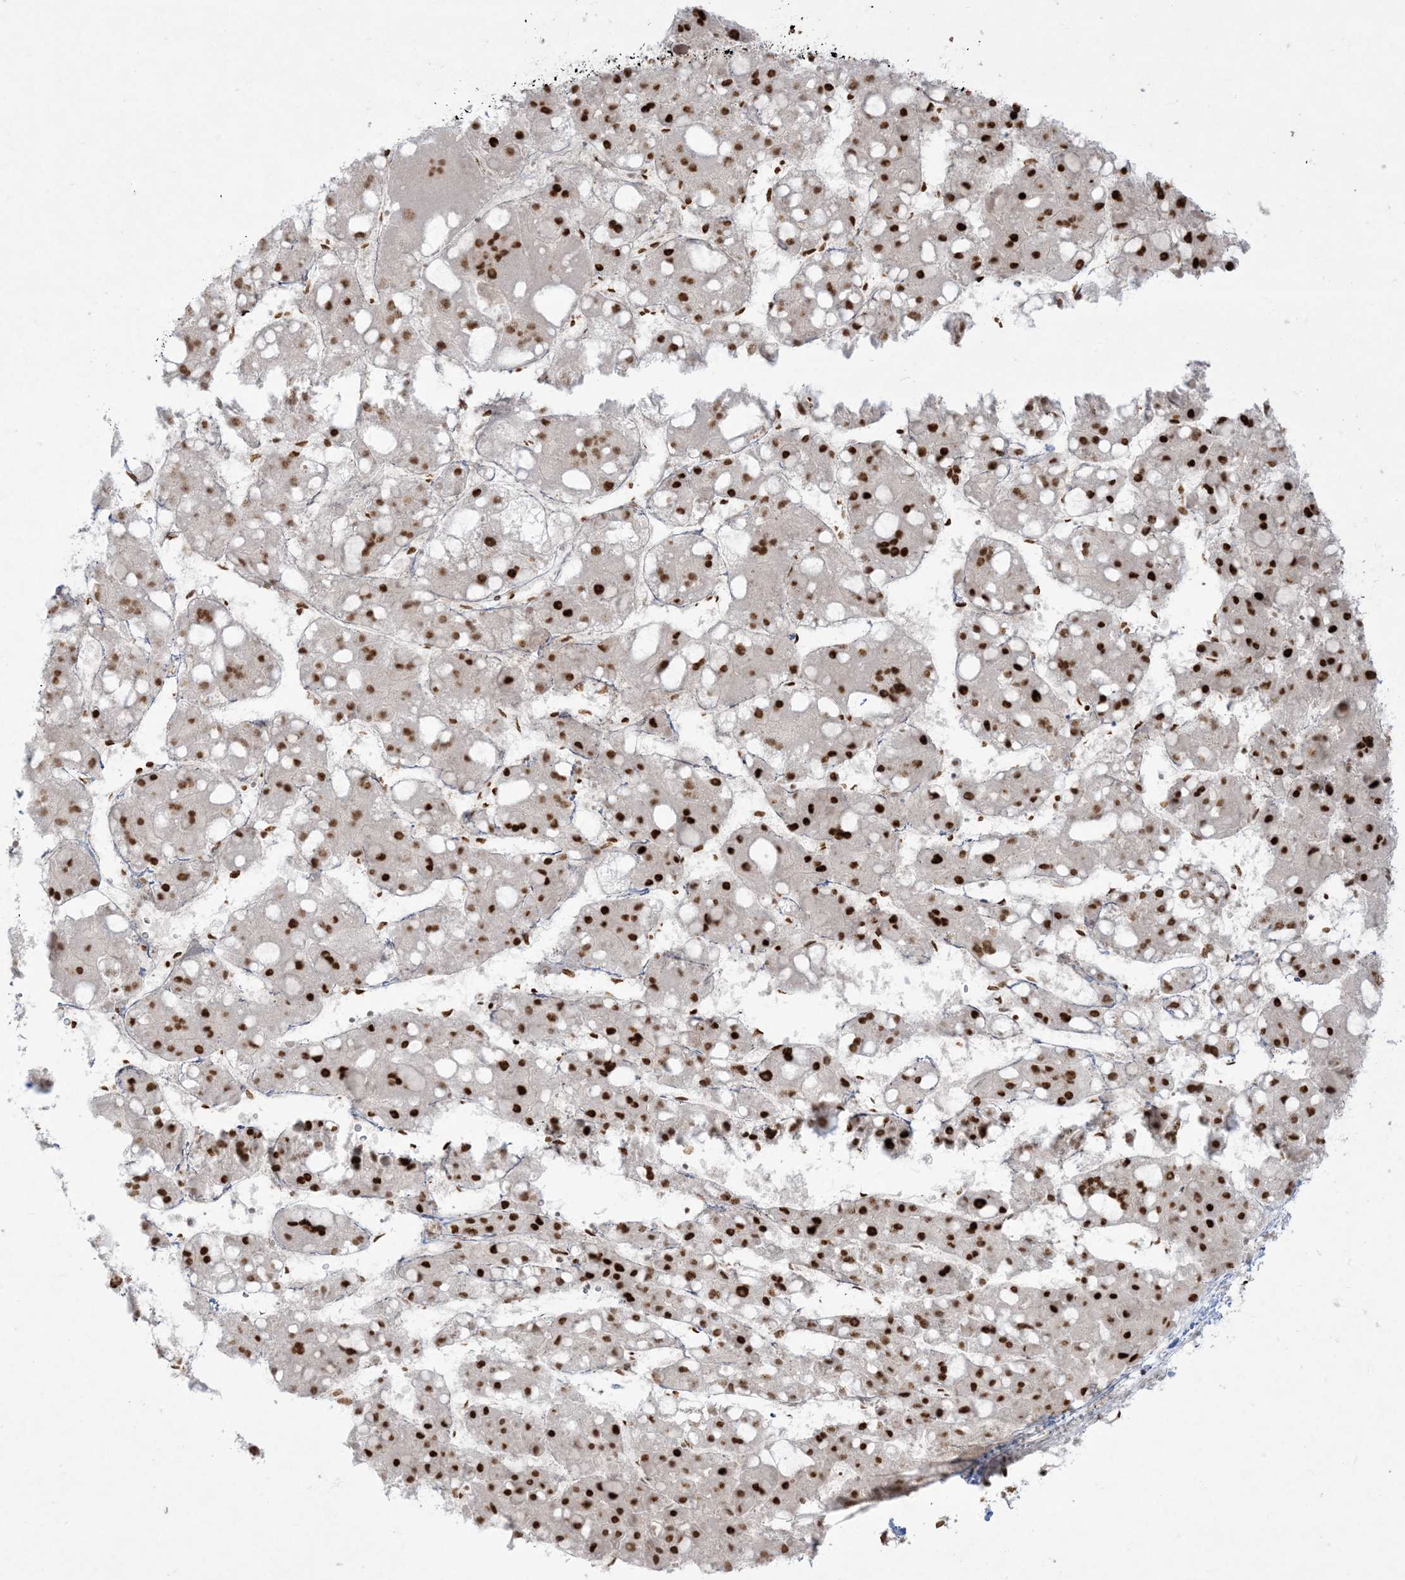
{"staining": {"intensity": "strong", "quantity": ">75%", "location": "nuclear"}, "tissue": "liver cancer", "cell_type": "Tumor cells", "image_type": "cancer", "snomed": [{"axis": "morphology", "description": "Carcinoma, Hepatocellular, NOS"}, {"axis": "topography", "description": "Liver"}], "caption": "This image displays immunohistochemistry staining of hepatocellular carcinoma (liver), with high strong nuclear staining in approximately >75% of tumor cells.", "gene": "RBM10", "patient": {"sex": "female", "age": 73}}